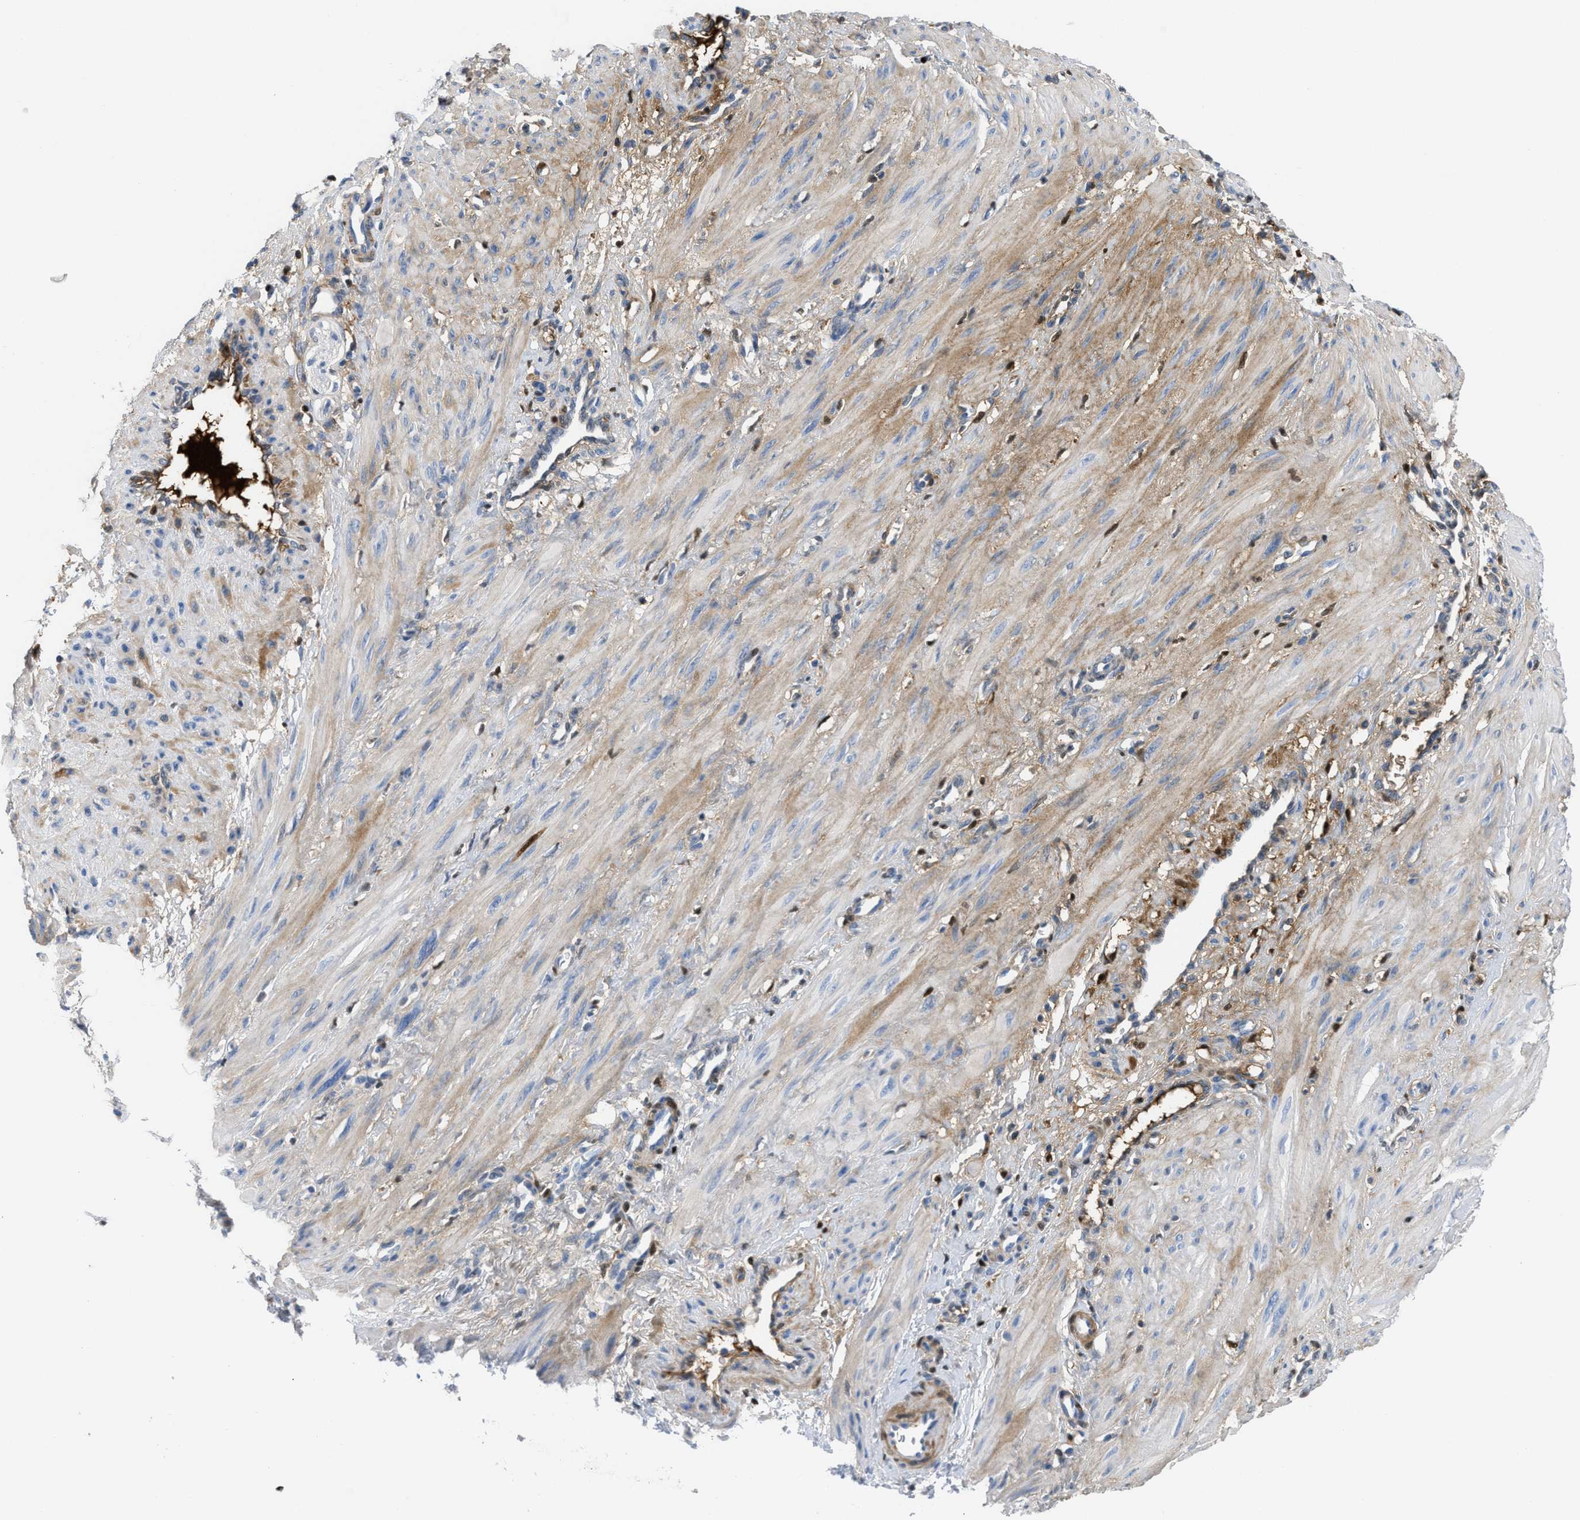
{"staining": {"intensity": "weak", "quantity": "25%-75%", "location": "cytoplasmic/membranous"}, "tissue": "smooth muscle", "cell_type": "Smooth muscle cells", "image_type": "normal", "snomed": [{"axis": "morphology", "description": "Normal tissue, NOS"}, {"axis": "topography", "description": "Endometrium"}], "caption": "Protein staining of benign smooth muscle displays weak cytoplasmic/membranous positivity in about 25%-75% of smooth muscle cells. The staining is performed using DAB (3,3'-diaminobenzidine) brown chromogen to label protein expression. The nuclei are counter-stained blue using hematoxylin.", "gene": "LEF1", "patient": {"sex": "female", "age": 33}}